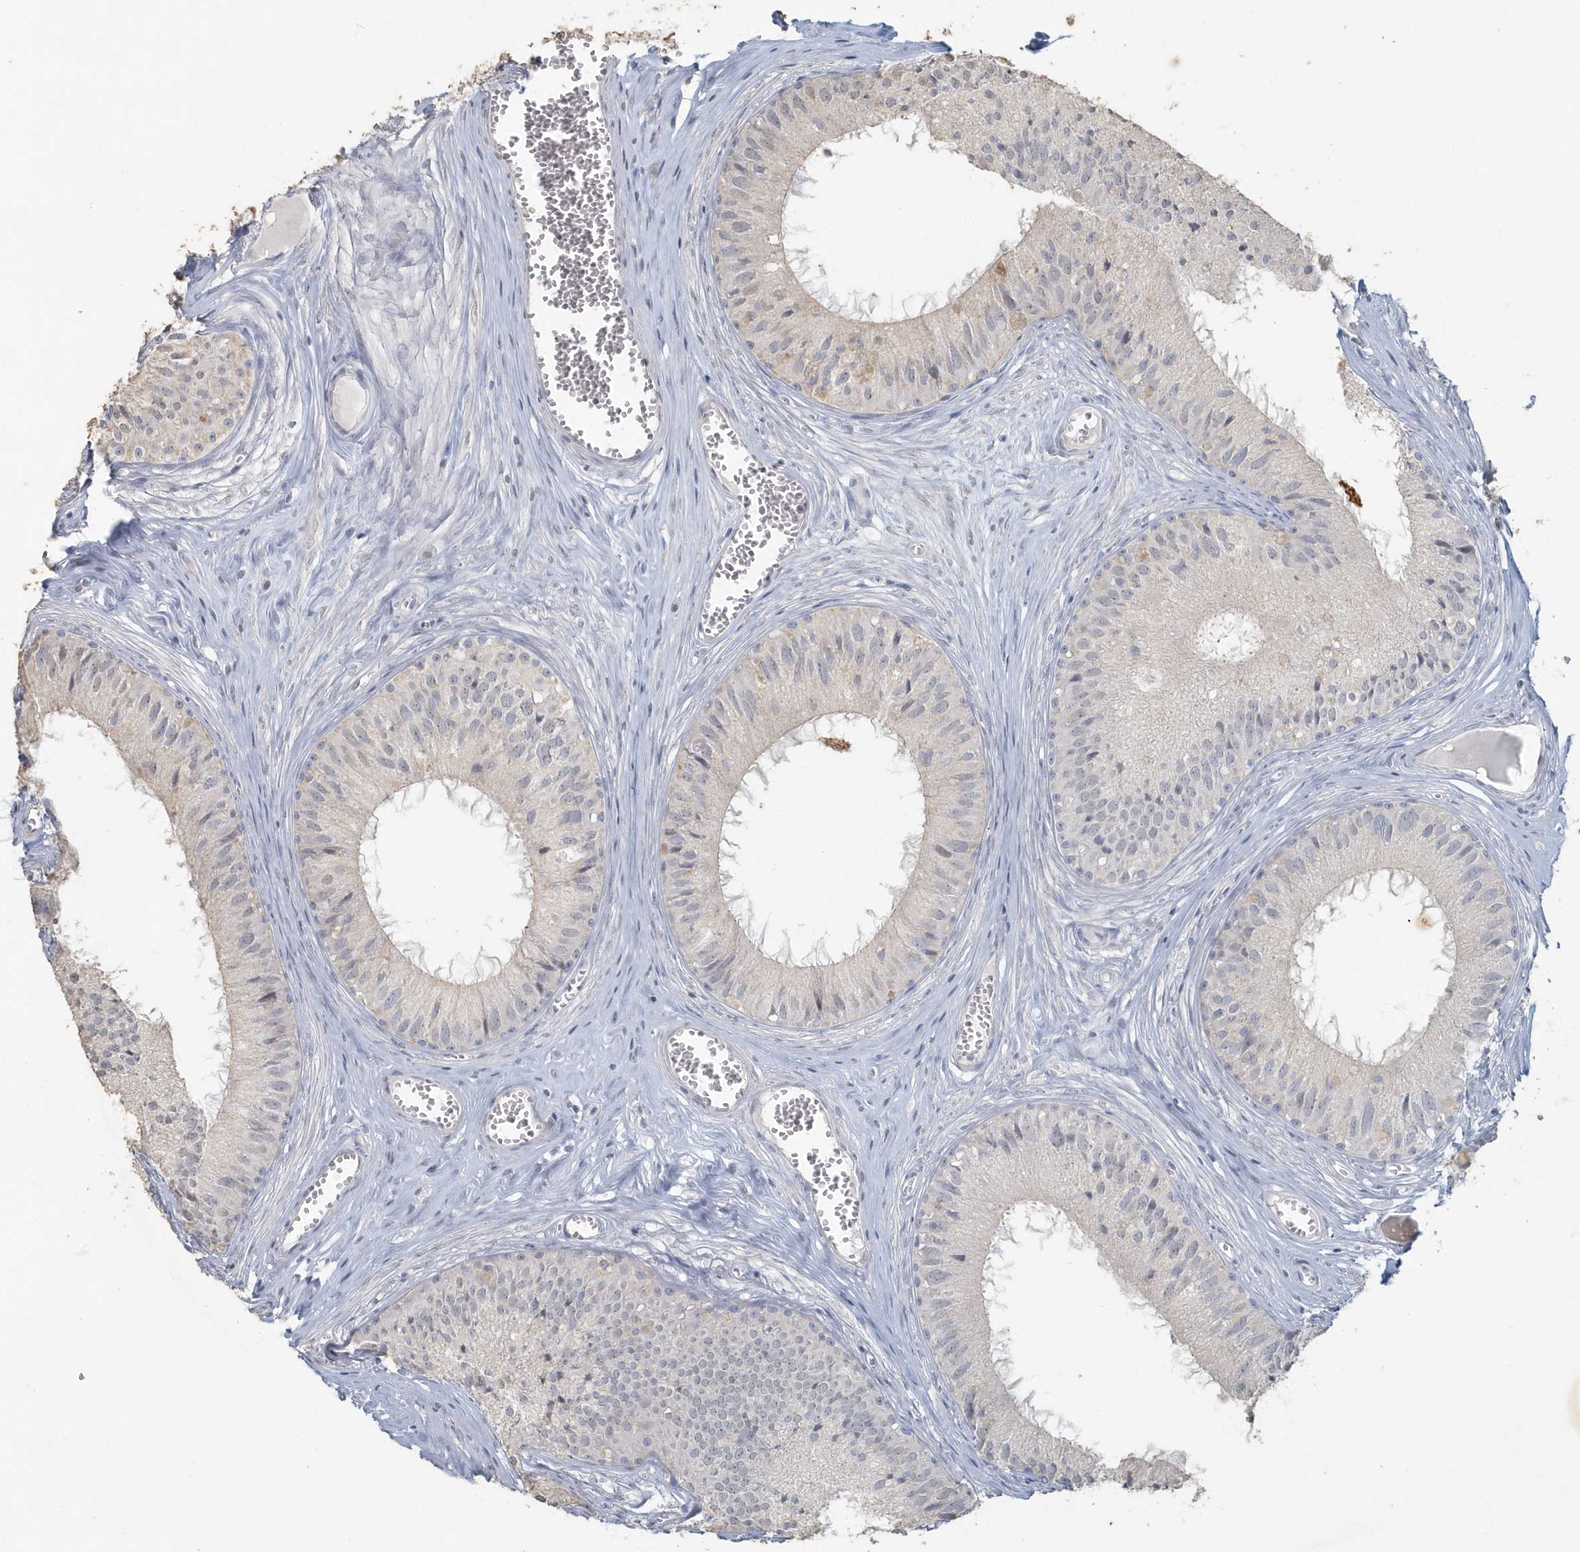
{"staining": {"intensity": "weak", "quantity": "<25%", "location": "cytoplasmic/membranous"}, "tissue": "epididymis", "cell_type": "Glandular cells", "image_type": "normal", "snomed": [{"axis": "morphology", "description": "Normal tissue, NOS"}, {"axis": "topography", "description": "Epididymis"}], "caption": "High magnification brightfield microscopy of normal epididymis stained with DAB (3,3'-diaminobenzidine) (brown) and counterstained with hematoxylin (blue): glandular cells show no significant expression. The staining was performed using DAB (3,3'-diaminobenzidine) to visualize the protein expression in brown, while the nuclei were stained in blue with hematoxylin (Magnification: 20x).", "gene": "MYOT", "patient": {"sex": "male", "age": 36}}